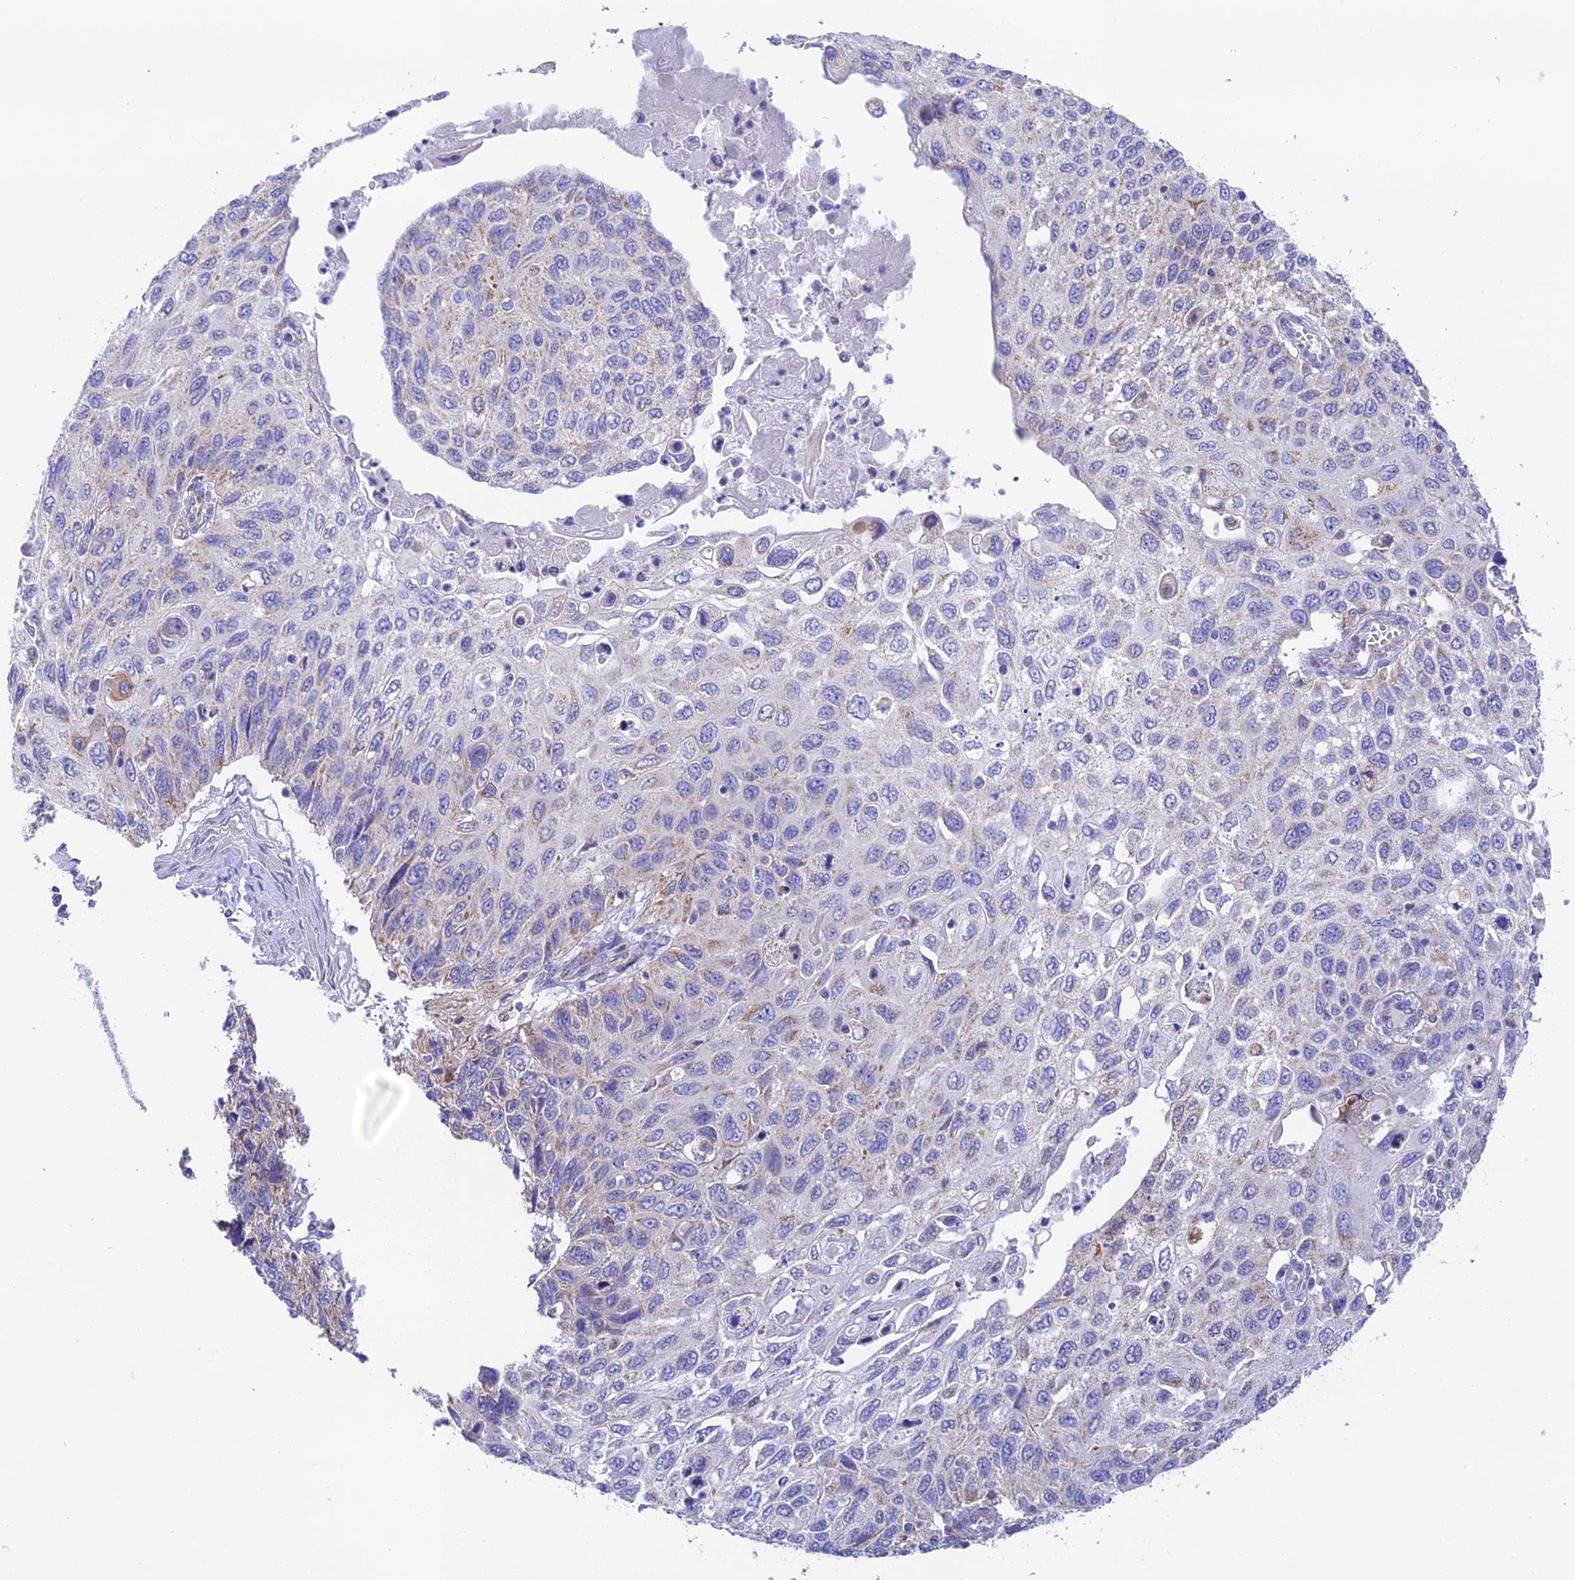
{"staining": {"intensity": "moderate", "quantity": "<25%", "location": "cytoplasmic/membranous"}, "tissue": "cervical cancer", "cell_type": "Tumor cells", "image_type": "cancer", "snomed": [{"axis": "morphology", "description": "Squamous cell carcinoma, NOS"}, {"axis": "topography", "description": "Cervix"}], "caption": "Cervical cancer stained with immunohistochemistry shows moderate cytoplasmic/membranous expression in approximately <25% of tumor cells.", "gene": "HSDL2", "patient": {"sex": "female", "age": 70}}